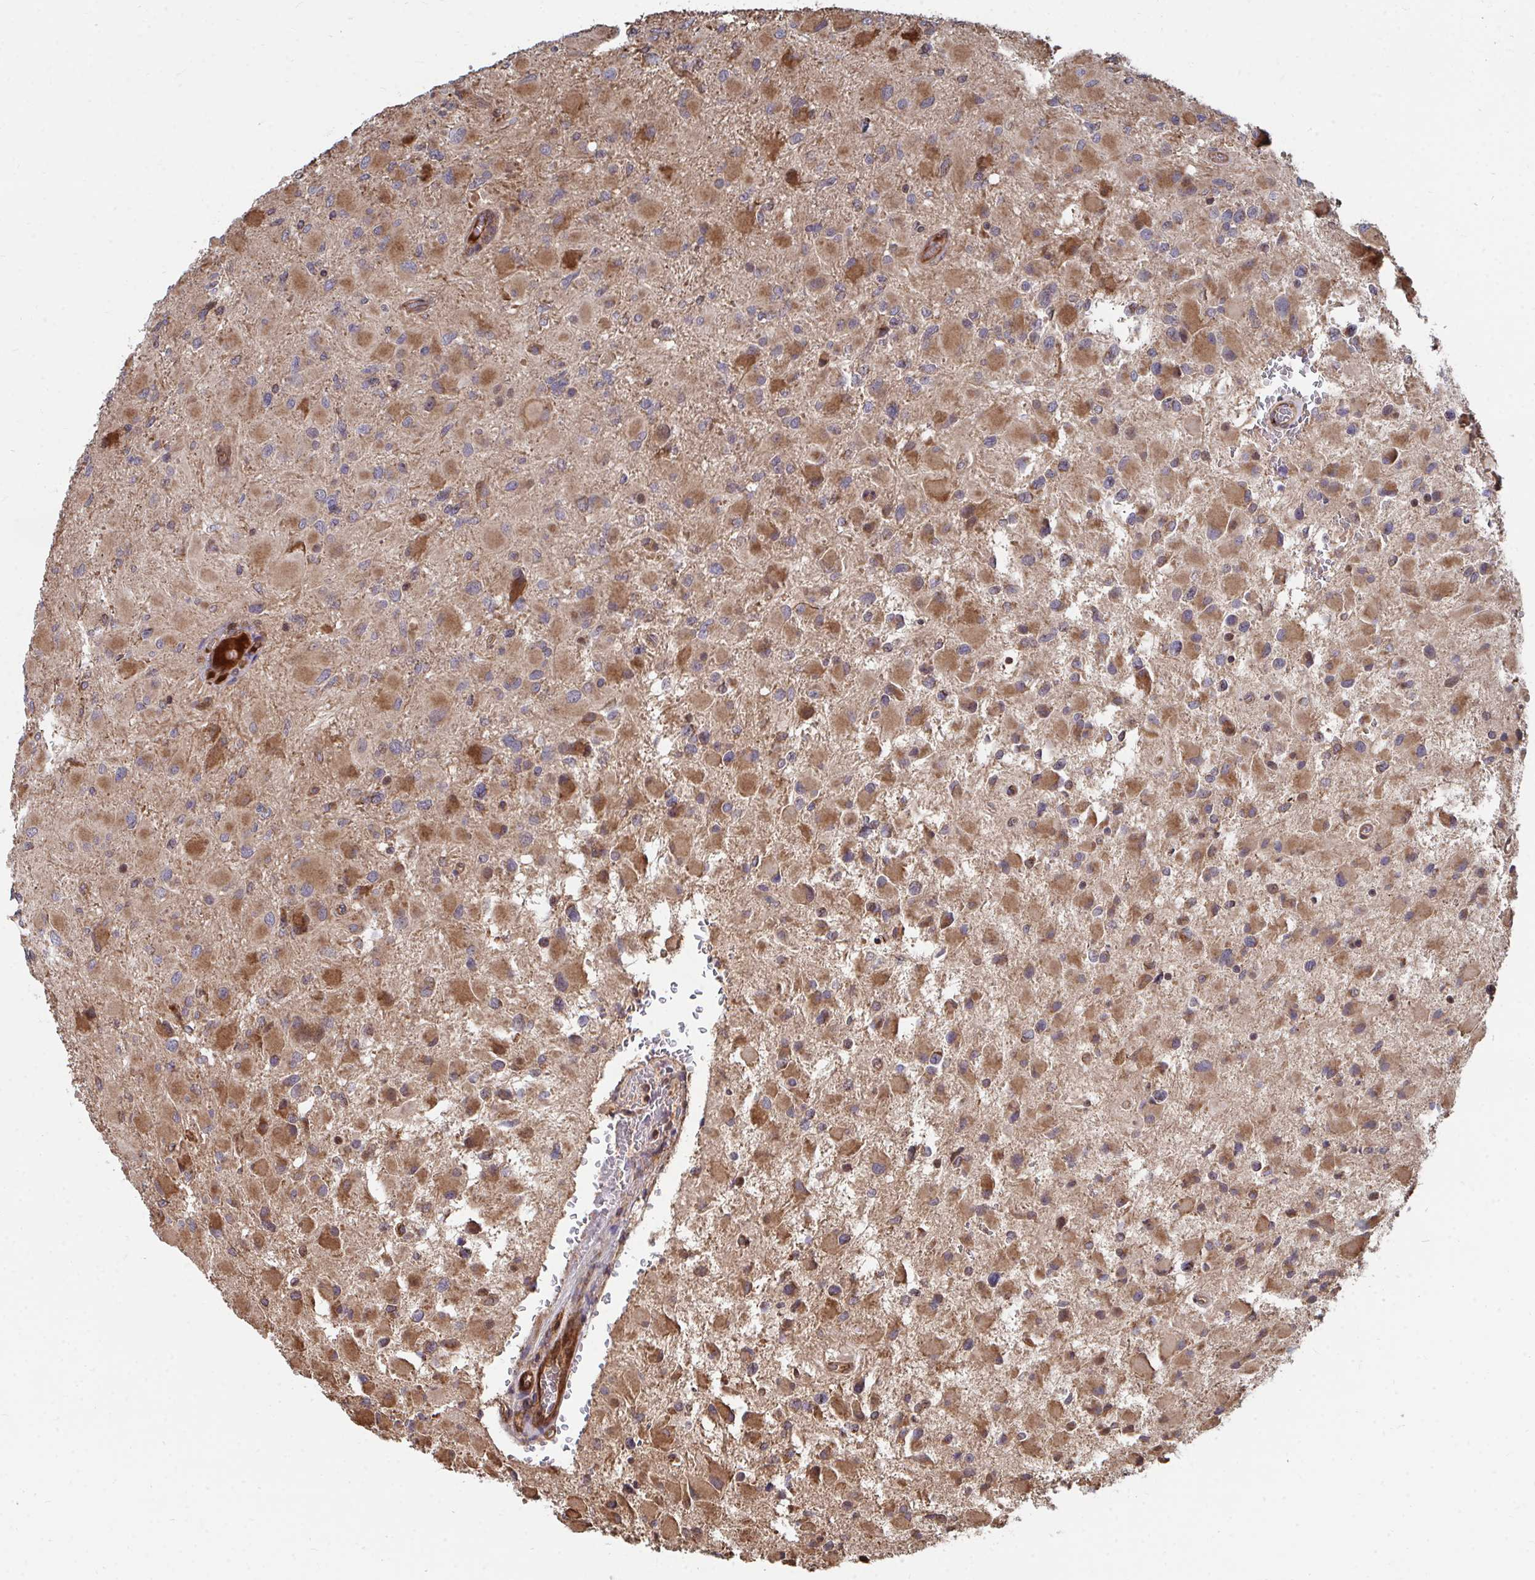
{"staining": {"intensity": "moderate", "quantity": ">75%", "location": "cytoplasmic/membranous"}, "tissue": "glioma", "cell_type": "Tumor cells", "image_type": "cancer", "snomed": [{"axis": "morphology", "description": "Glioma, malignant, High grade"}, {"axis": "topography", "description": "Cerebral cortex"}], "caption": "Human malignant glioma (high-grade) stained for a protein (brown) exhibits moderate cytoplasmic/membranous positive staining in approximately >75% of tumor cells.", "gene": "FAM89A", "patient": {"sex": "female", "age": 36}}